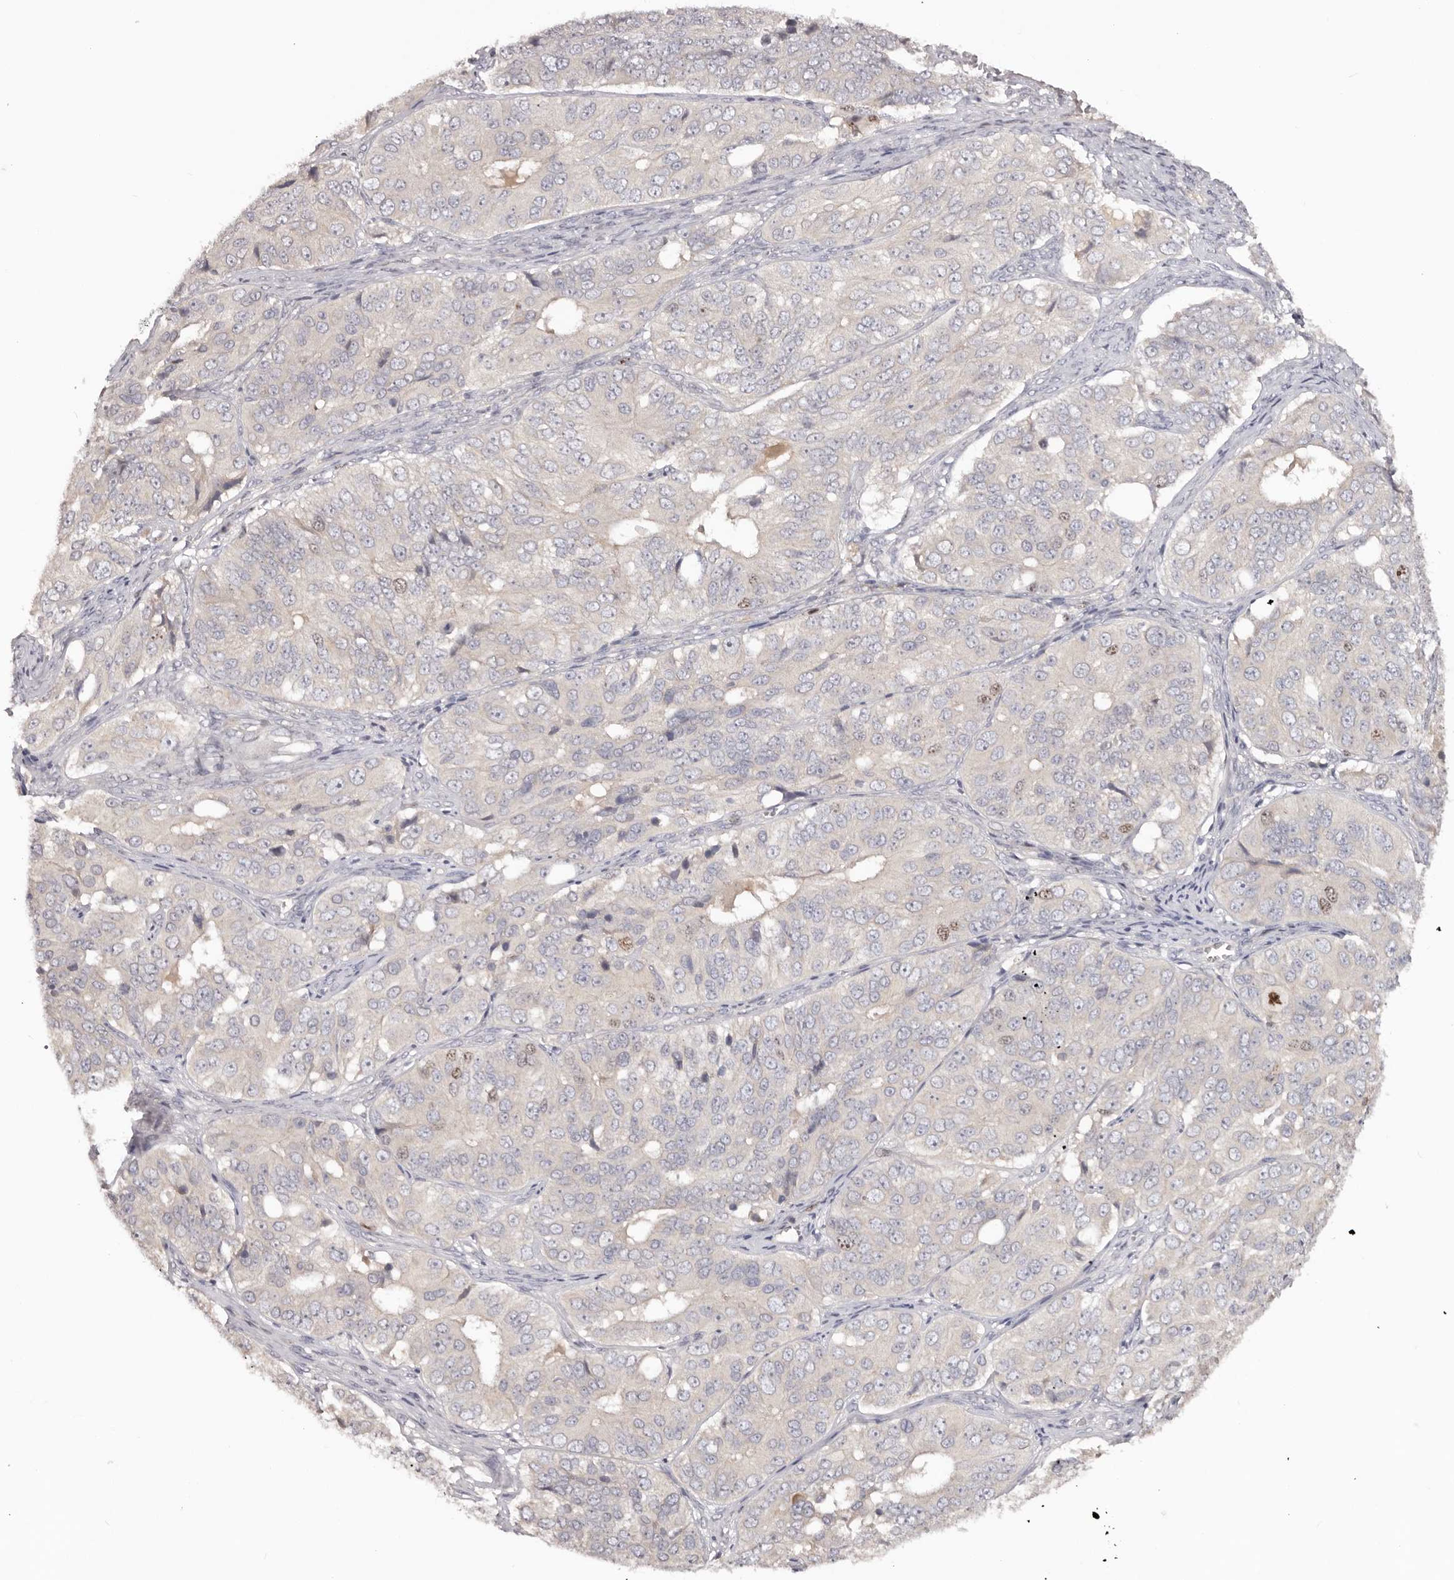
{"staining": {"intensity": "moderate", "quantity": "<25%", "location": "nuclear"}, "tissue": "ovarian cancer", "cell_type": "Tumor cells", "image_type": "cancer", "snomed": [{"axis": "morphology", "description": "Carcinoma, endometroid"}, {"axis": "topography", "description": "Ovary"}], "caption": "Moderate nuclear protein expression is appreciated in approximately <25% of tumor cells in endometroid carcinoma (ovarian).", "gene": "CCDC190", "patient": {"sex": "female", "age": 51}}